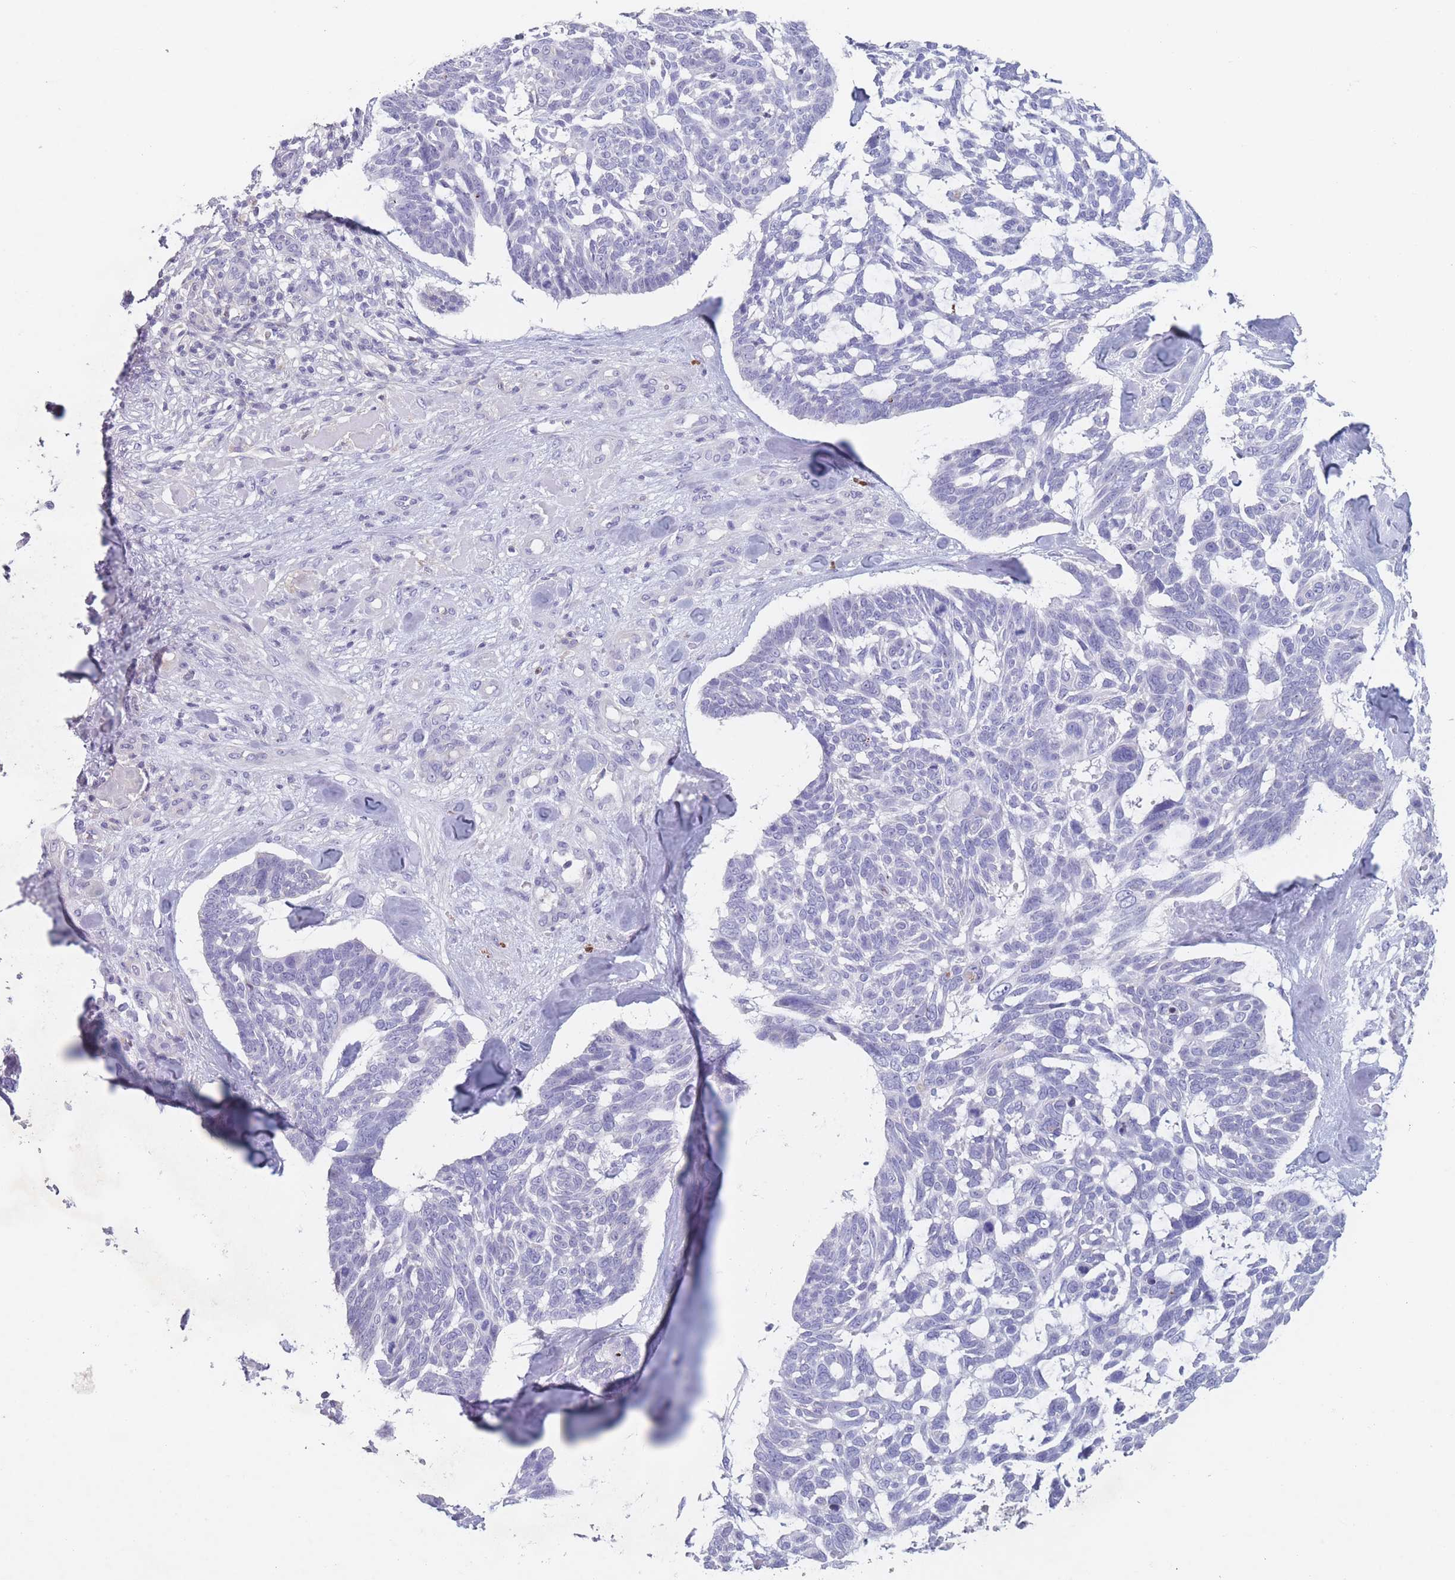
{"staining": {"intensity": "negative", "quantity": "none", "location": "none"}, "tissue": "skin cancer", "cell_type": "Tumor cells", "image_type": "cancer", "snomed": [{"axis": "morphology", "description": "Basal cell carcinoma"}, {"axis": "topography", "description": "Skin"}], "caption": "Immunohistochemistry (IHC) of skin basal cell carcinoma exhibits no positivity in tumor cells.", "gene": "ATP1A3", "patient": {"sex": "male", "age": 88}}